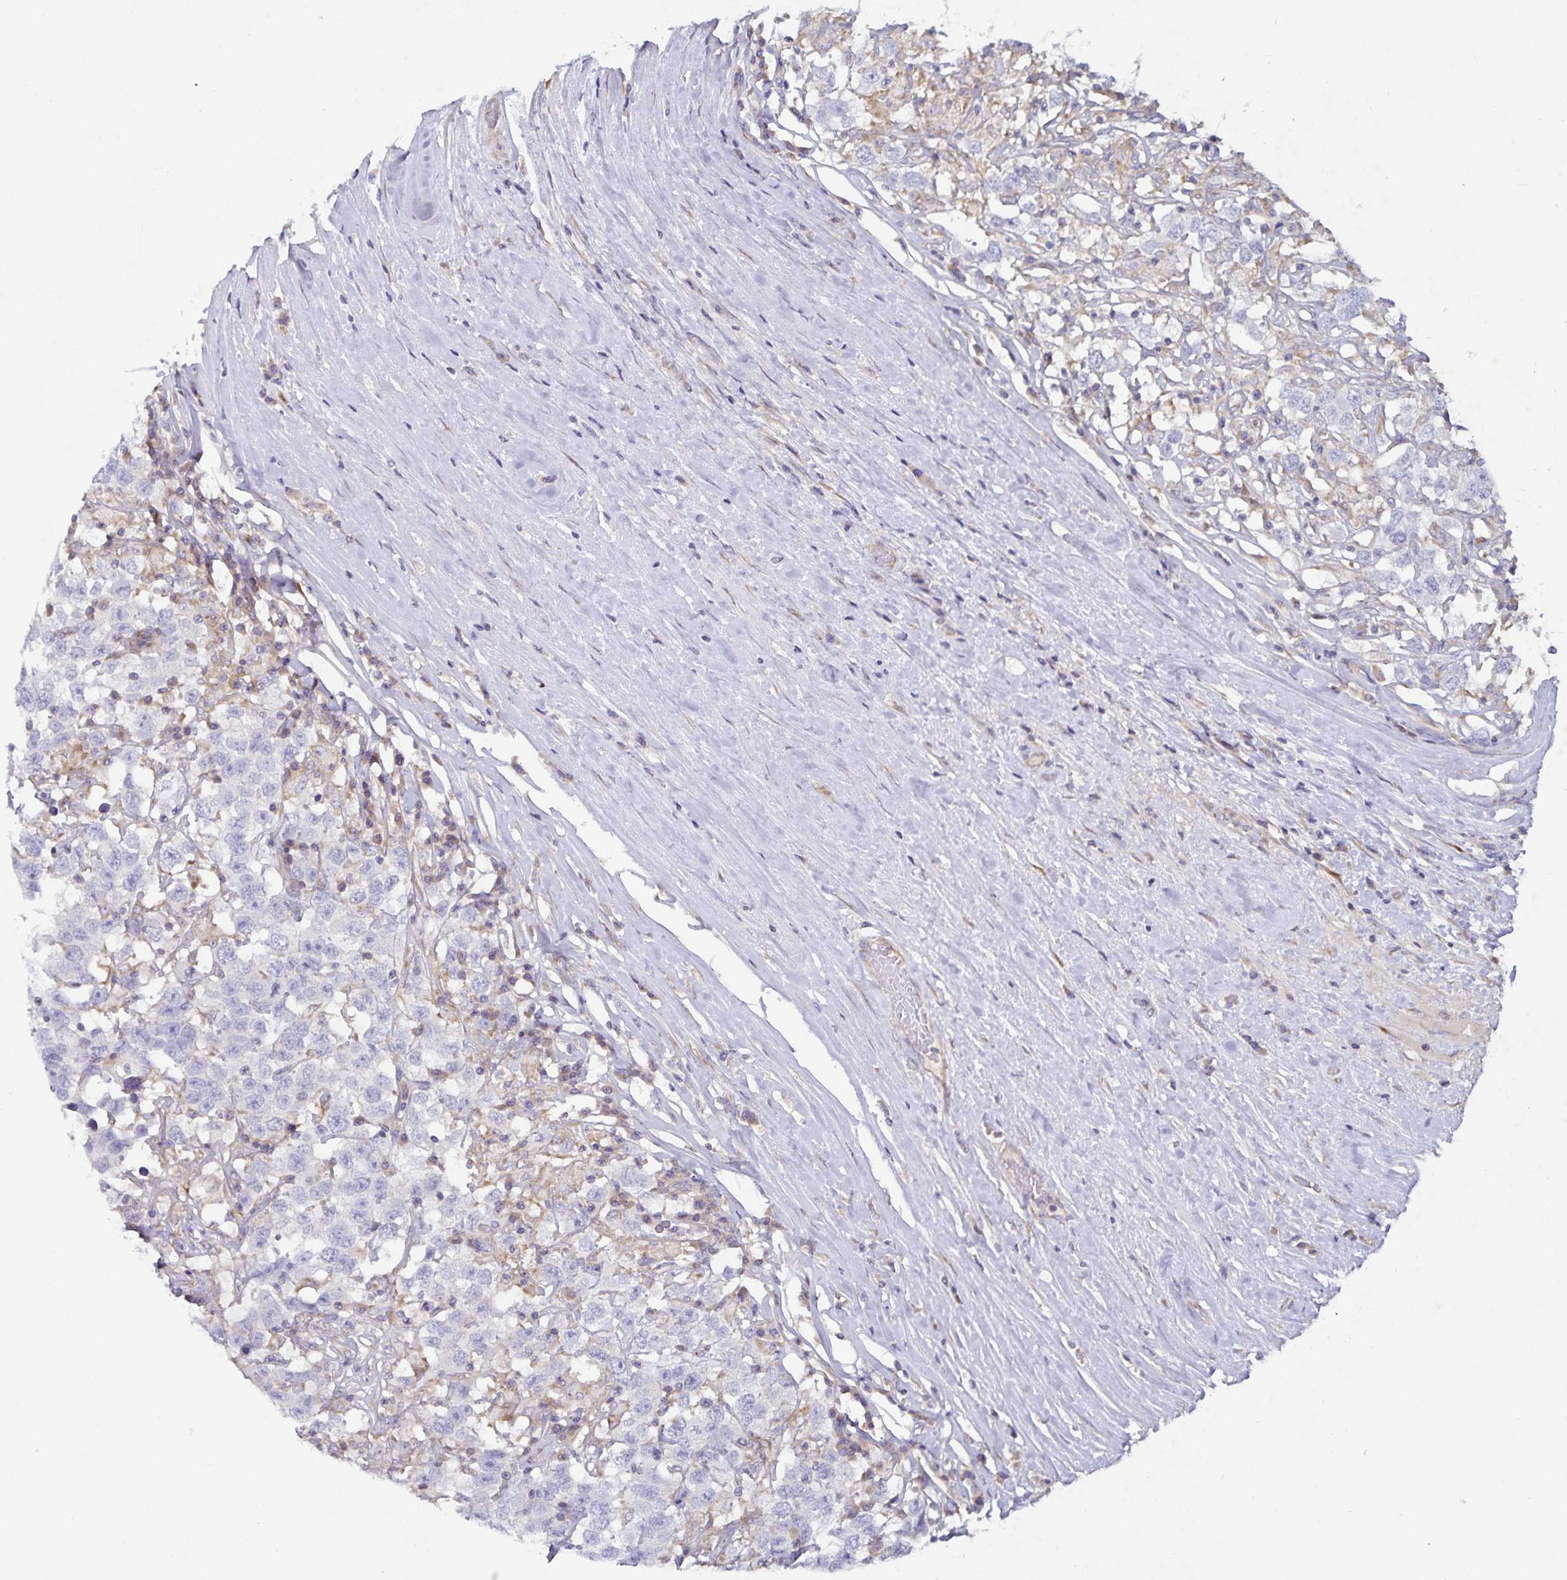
{"staining": {"intensity": "negative", "quantity": "none", "location": "none"}, "tissue": "testis cancer", "cell_type": "Tumor cells", "image_type": "cancer", "snomed": [{"axis": "morphology", "description": "Seminoma, NOS"}, {"axis": "topography", "description": "Testis"}], "caption": "High power microscopy photomicrograph of an IHC micrograph of testis cancer (seminoma), revealing no significant positivity in tumor cells.", "gene": "FAM120A", "patient": {"sex": "male", "age": 41}}